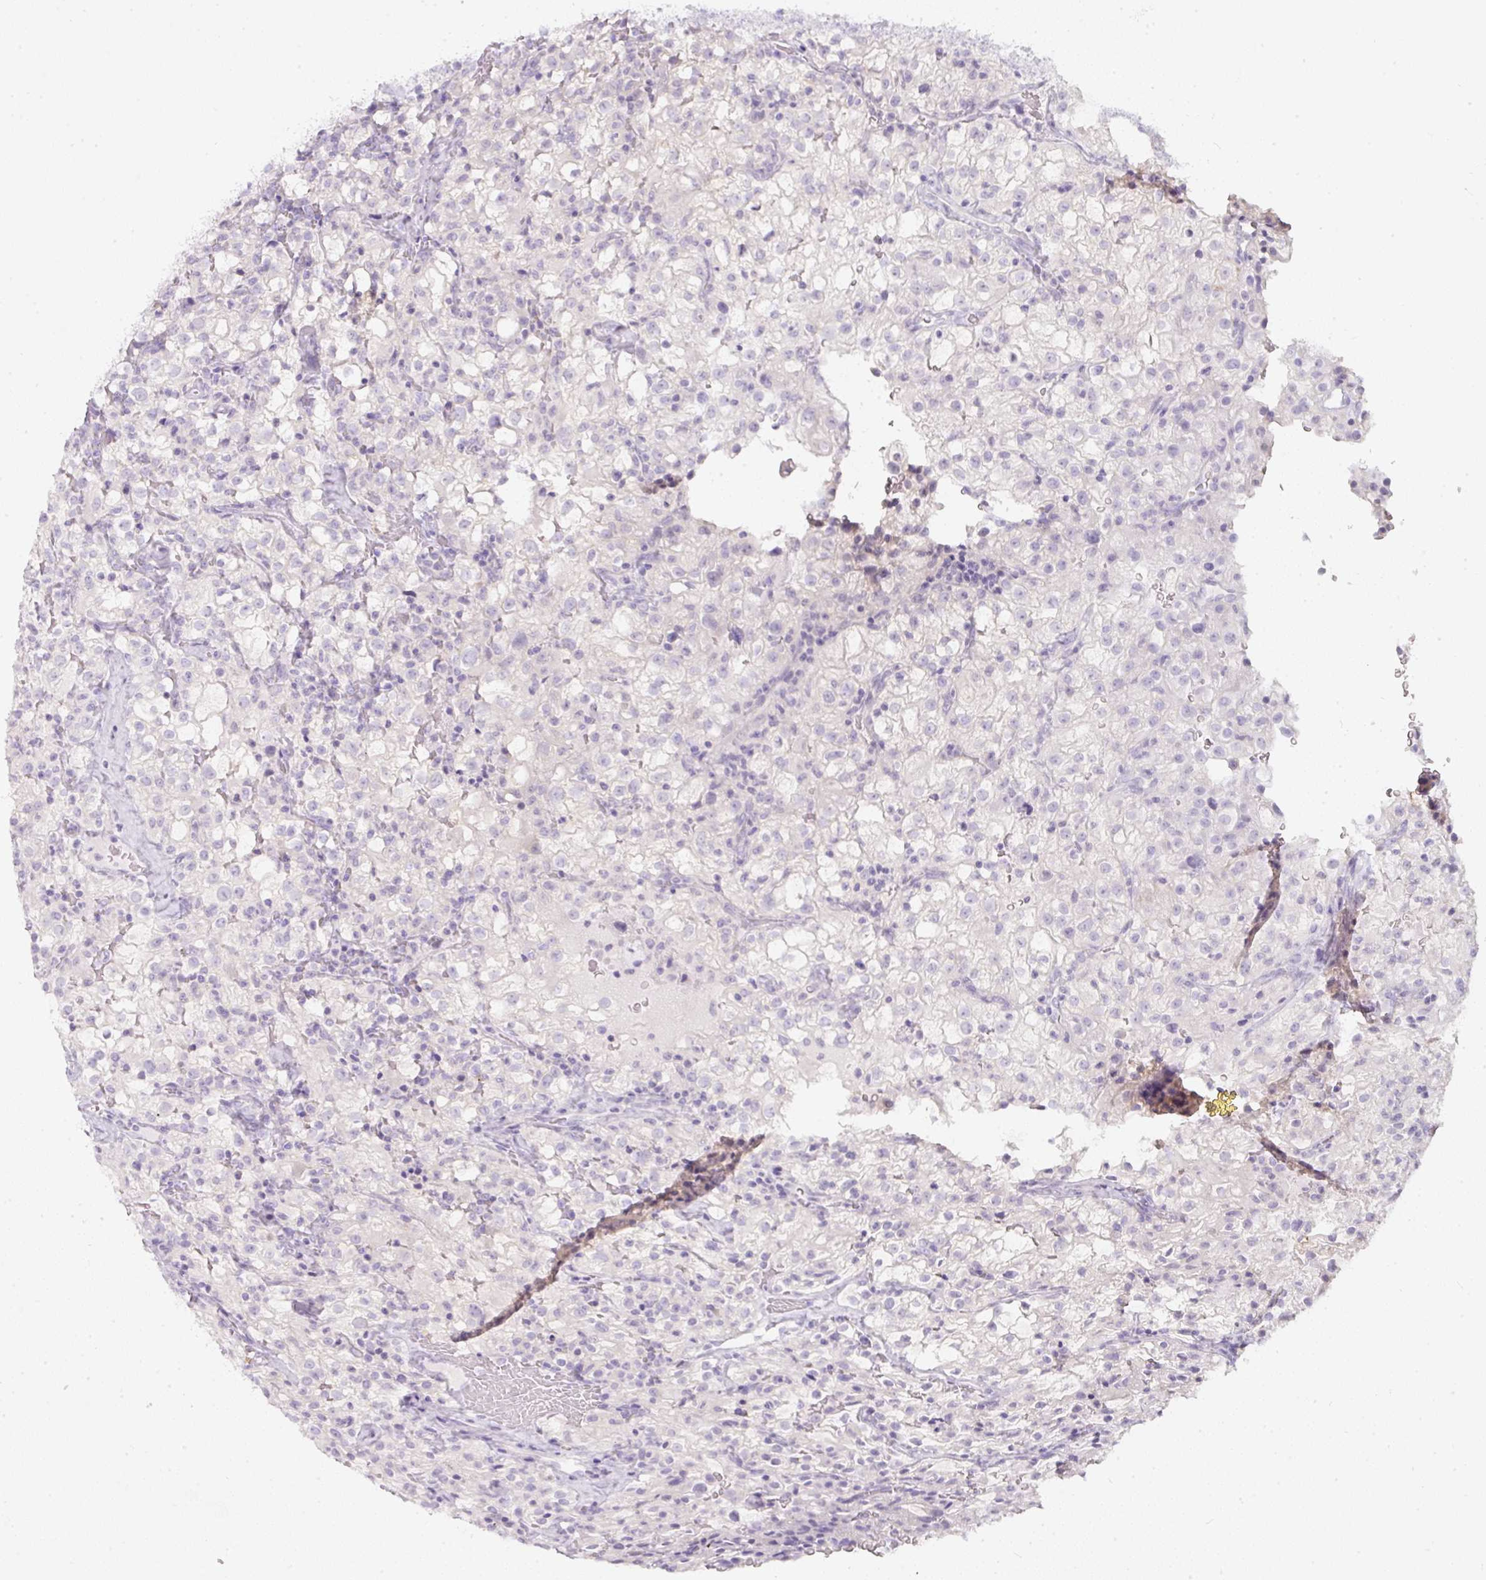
{"staining": {"intensity": "negative", "quantity": "none", "location": "none"}, "tissue": "renal cancer", "cell_type": "Tumor cells", "image_type": "cancer", "snomed": [{"axis": "morphology", "description": "Adenocarcinoma, NOS"}, {"axis": "topography", "description": "Kidney"}], "caption": "Immunohistochemistry (IHC) photomicrograph of neoplastic tissue: renal adenocarcinoma stained with DAB displays no significant protein positivity in tumor cells. Brightfield microscopy of IHC stained with DAB (brown) and hematoxylin (blue), captured at high magnification.", "gene": "SLC2A2", "patient": {"sex": "female", "age": 74}}